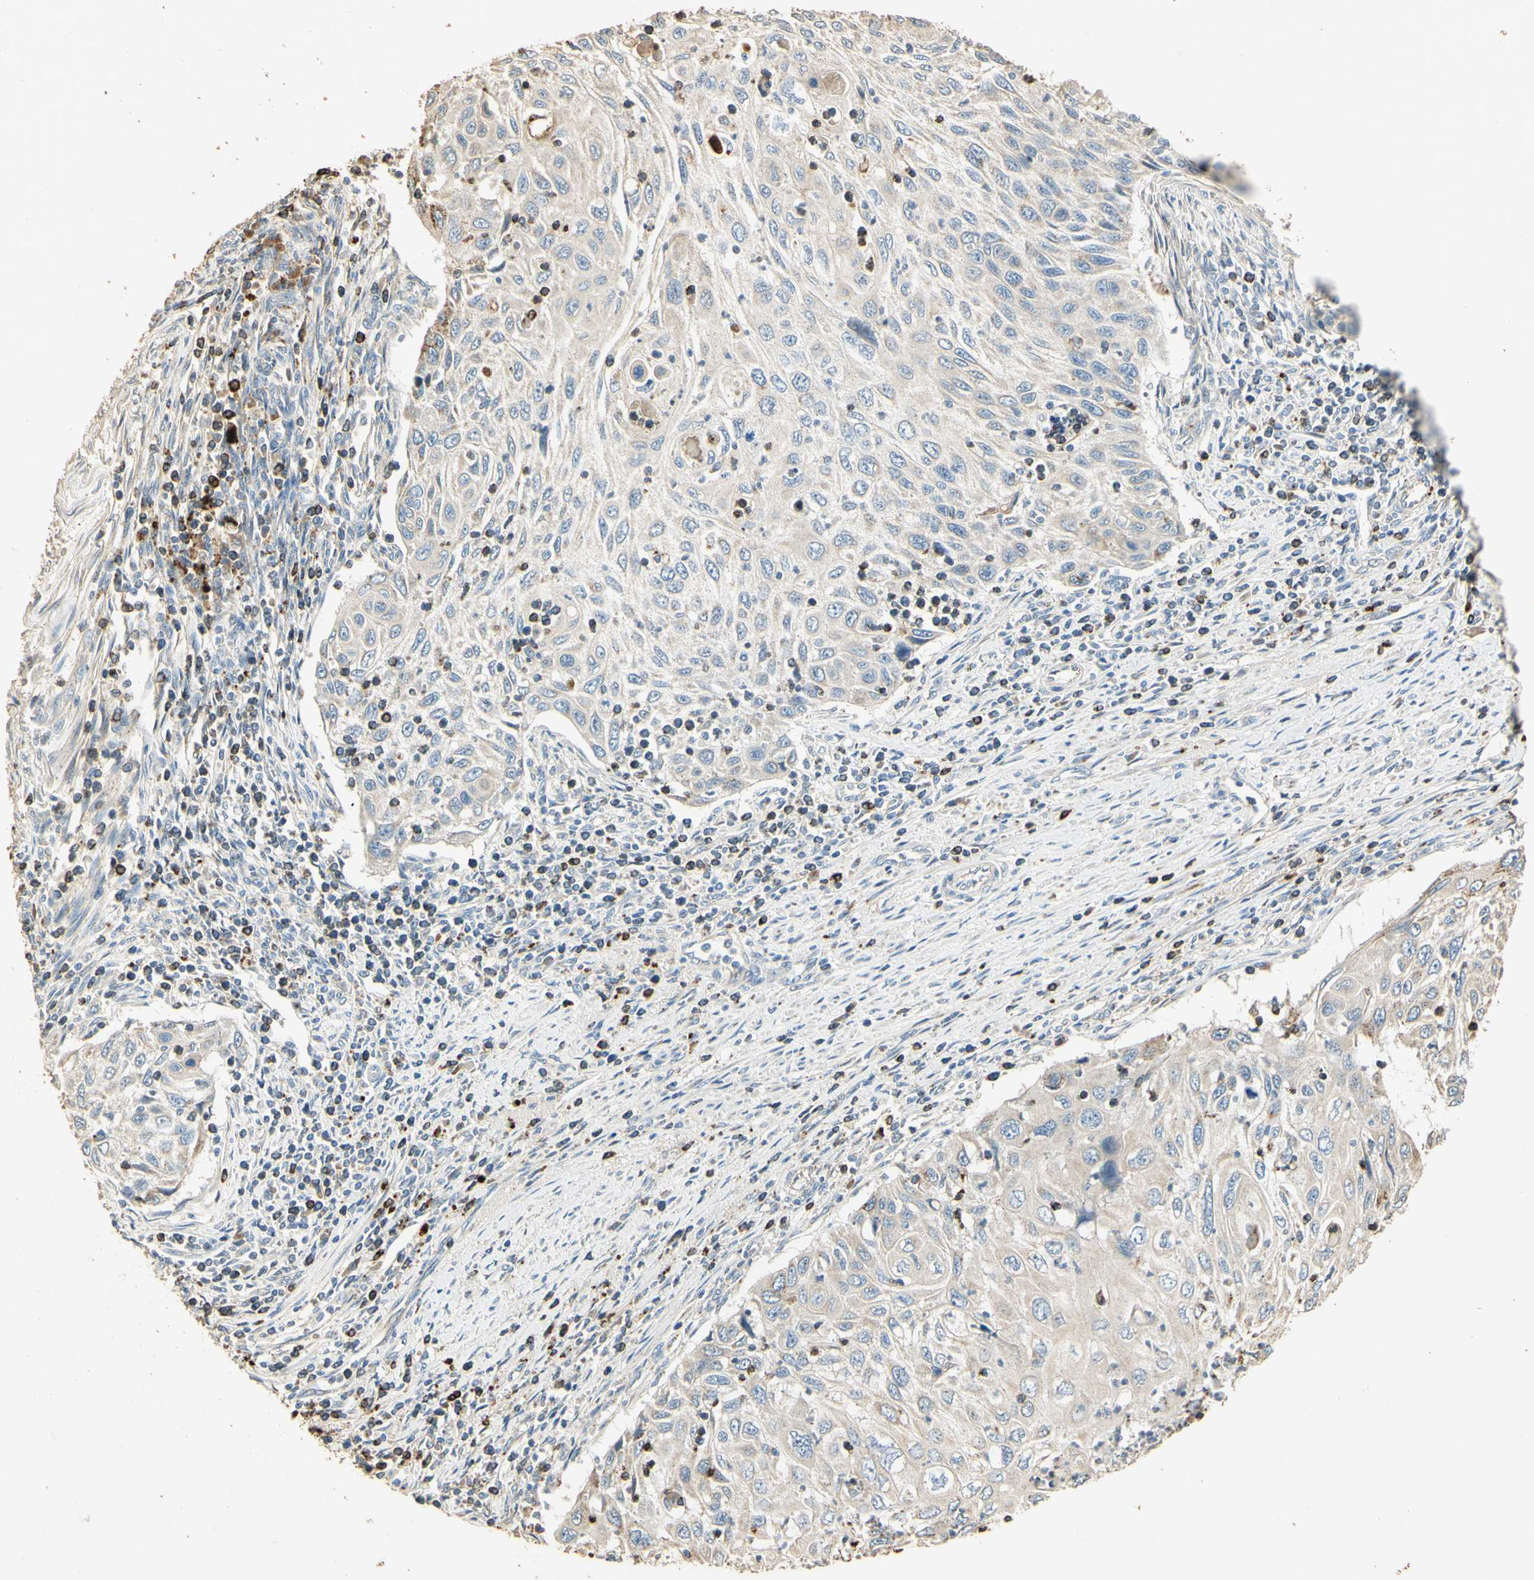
{"staining": {"intensity": "moderate", "quantity": "<25%", "location": "cytoplasmic/membranous"}, "tissue": "cervical cancer", "cell_type": "Tumor cells", "image_type": "cancer", "snomed": [{"axis": "morphology", "description": "Squamous cell carcinoma, NOS"}, {"axis": "topography", "description": "Cervix"}], "caption": "IHC histopathology image of neoplastic tissue: human cervical cancer (squamous cell carcinoma) stained using IHC displays low levels of moderate protein expression localized specifically in the cytoplasmic/membranous of tumor cells, appearing as a cytoplasmic/membranous brown color.", "gene": "ARHGEF17", "patient": {"sex": "female", "age": 70}}